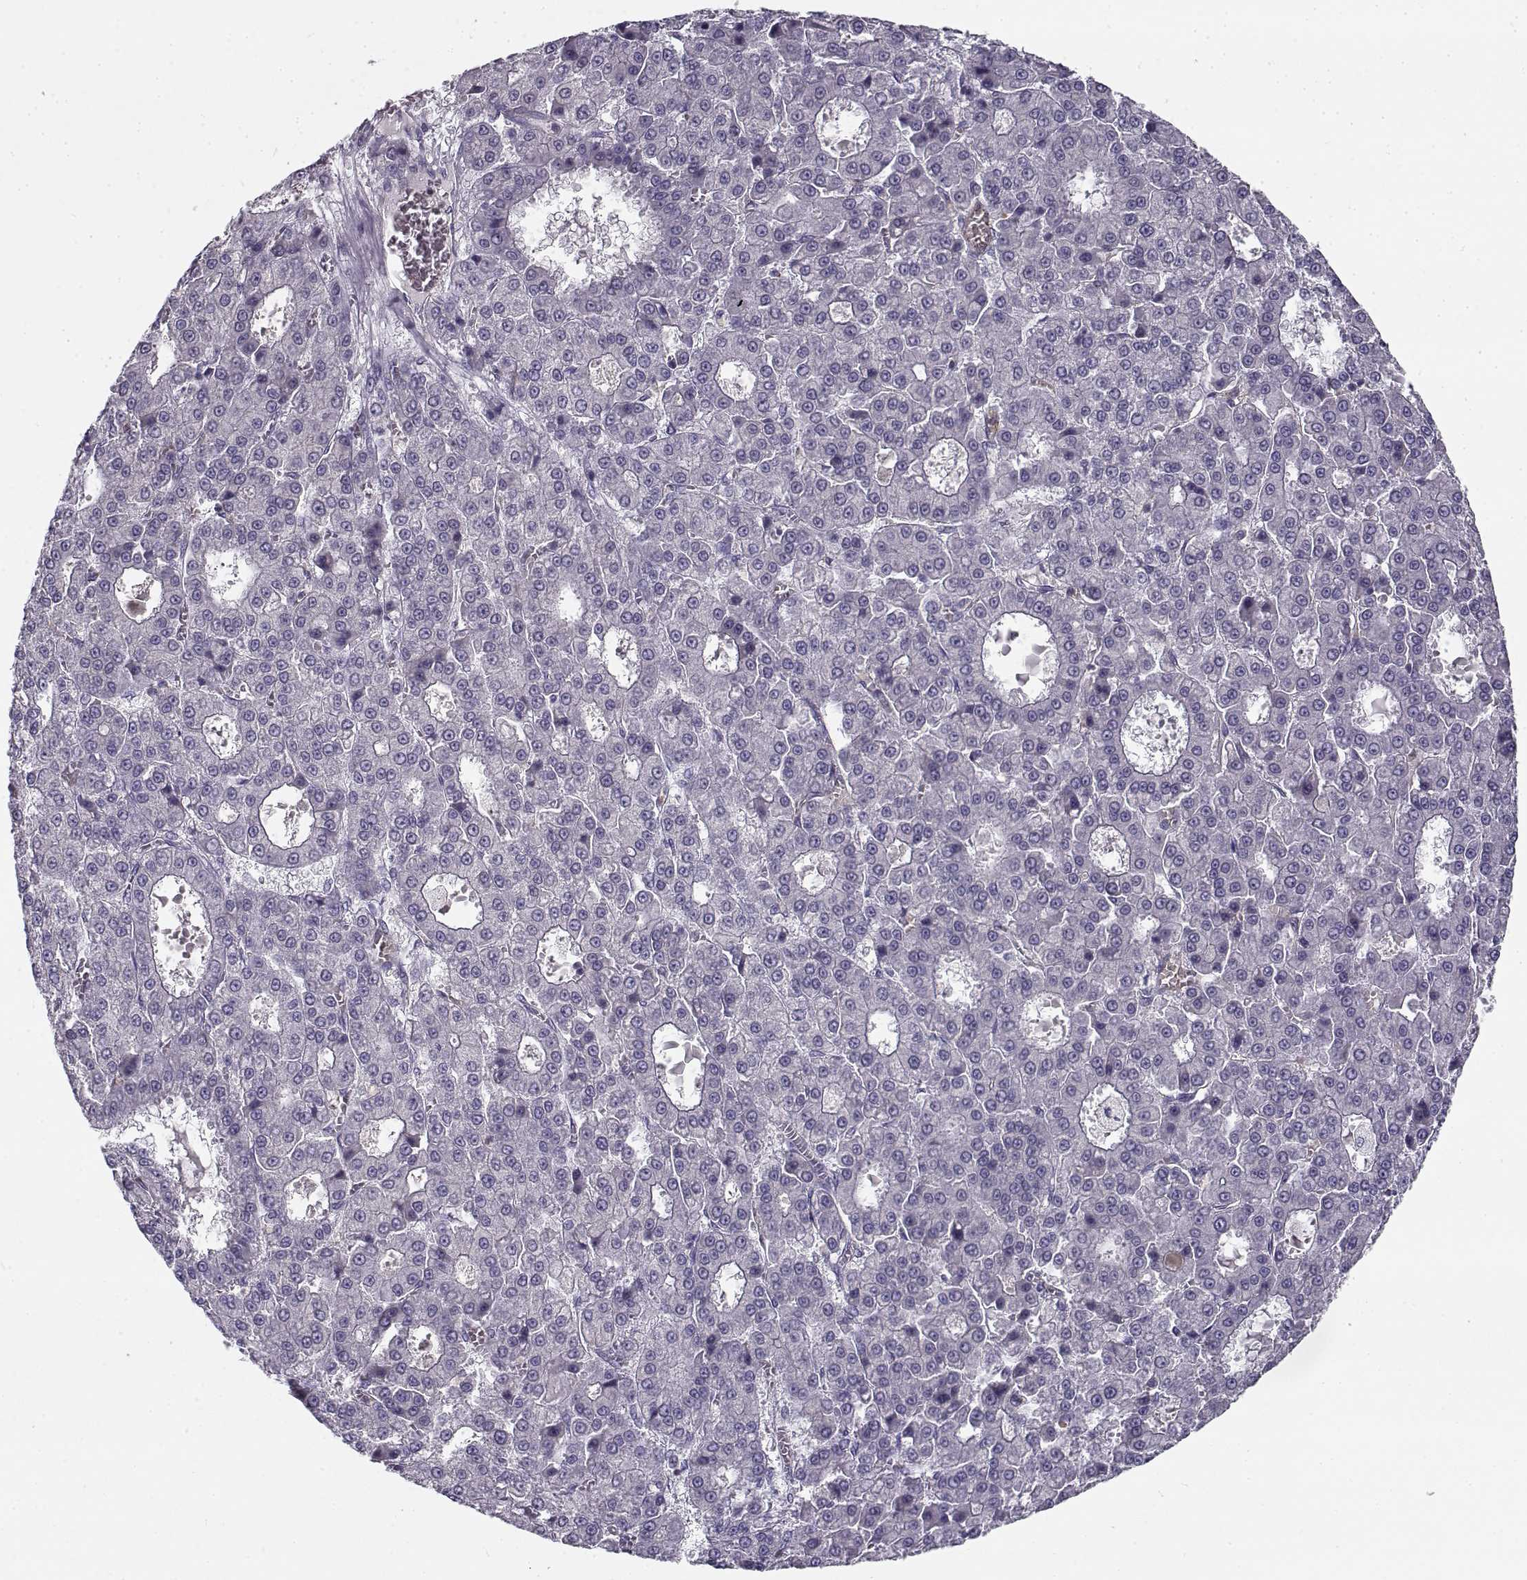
{"staining": {"intensity": "negative", "quantity": "none", "location": "none"}, "tissue": "liver cancer", "cell_type": "Tumor cells", "image_type": "cancer", "snomed": [{"axis": "morphology", "description": "Carcinoma, Hepatocellular, NOS"}, {"axis": "topography", "description": "Liver"}], "caption": "Immunohistochemical staining of liver cancer (hepatocellular carcinoma) reveals no significant expression in tumor cells. The staining is performed using DAB brown chromogen with nuclei counter-stained in using hematoxylin.", "gene": "MYO1A", "patient": {"sex": "male", "age": 70}}